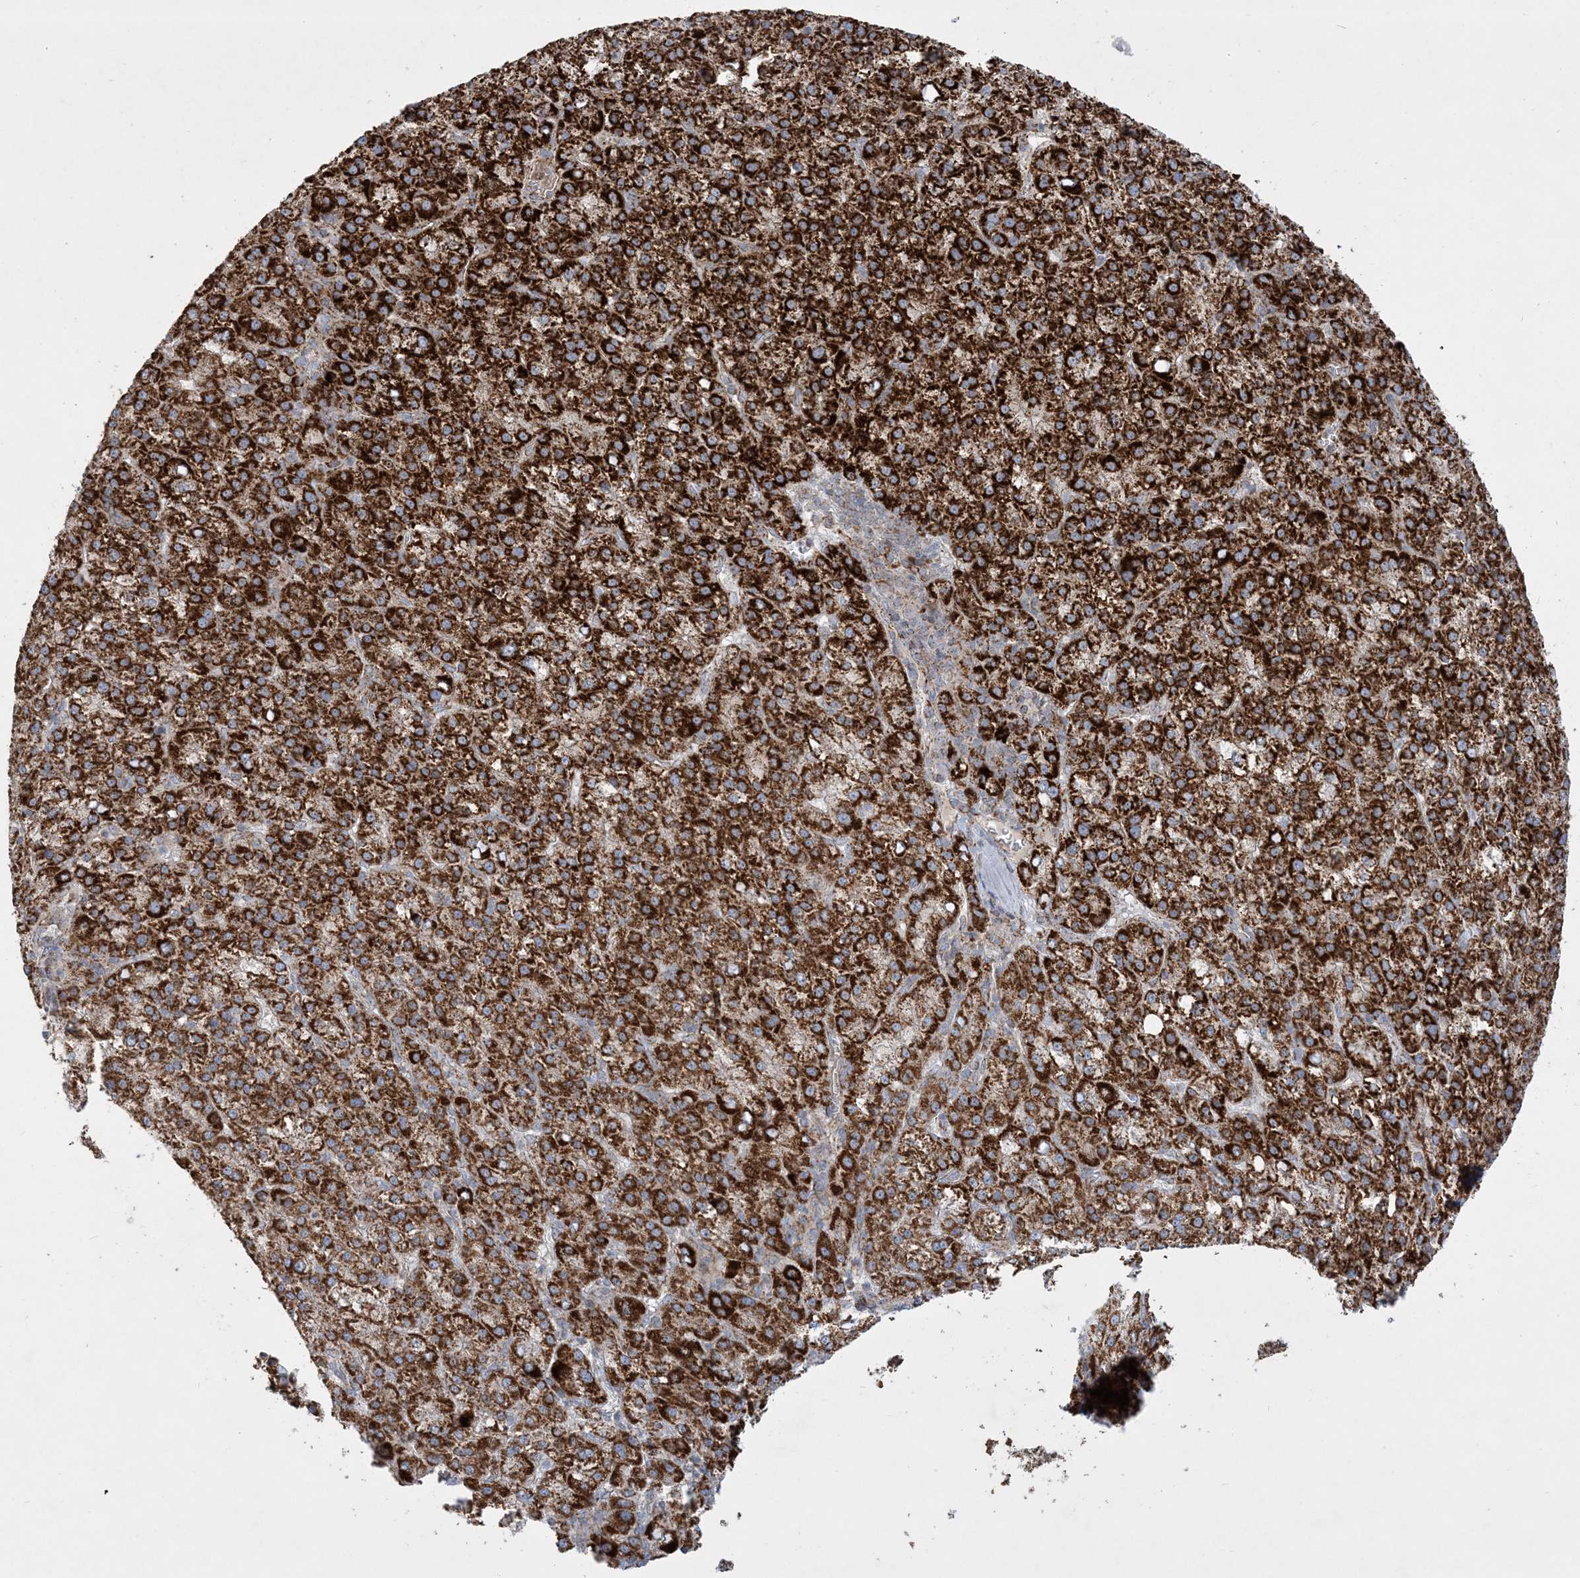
{"staining": {"intensity": "strong", "quantity": ">75%", "location": "cytoplasmic/membranous"}, "tissue": "liver cancer", "cell_type": "Tumor cells", "image_type": "cancer", "snomed": [{"axis": "morphology", "description": "Carcinoma, Hepatocellular, NOS"}, {"axis": "topography", "description": "Liver"}], "caption": "IHC (DAB (3,3'-diaminobenzidine)) staining of human liver cancer shows strong cytoplasmic/membranous protein staining in approximately >75% of tumor cells.", "gene": "NDUFAF3", "patient": {"sex": "female", "age": 58}}